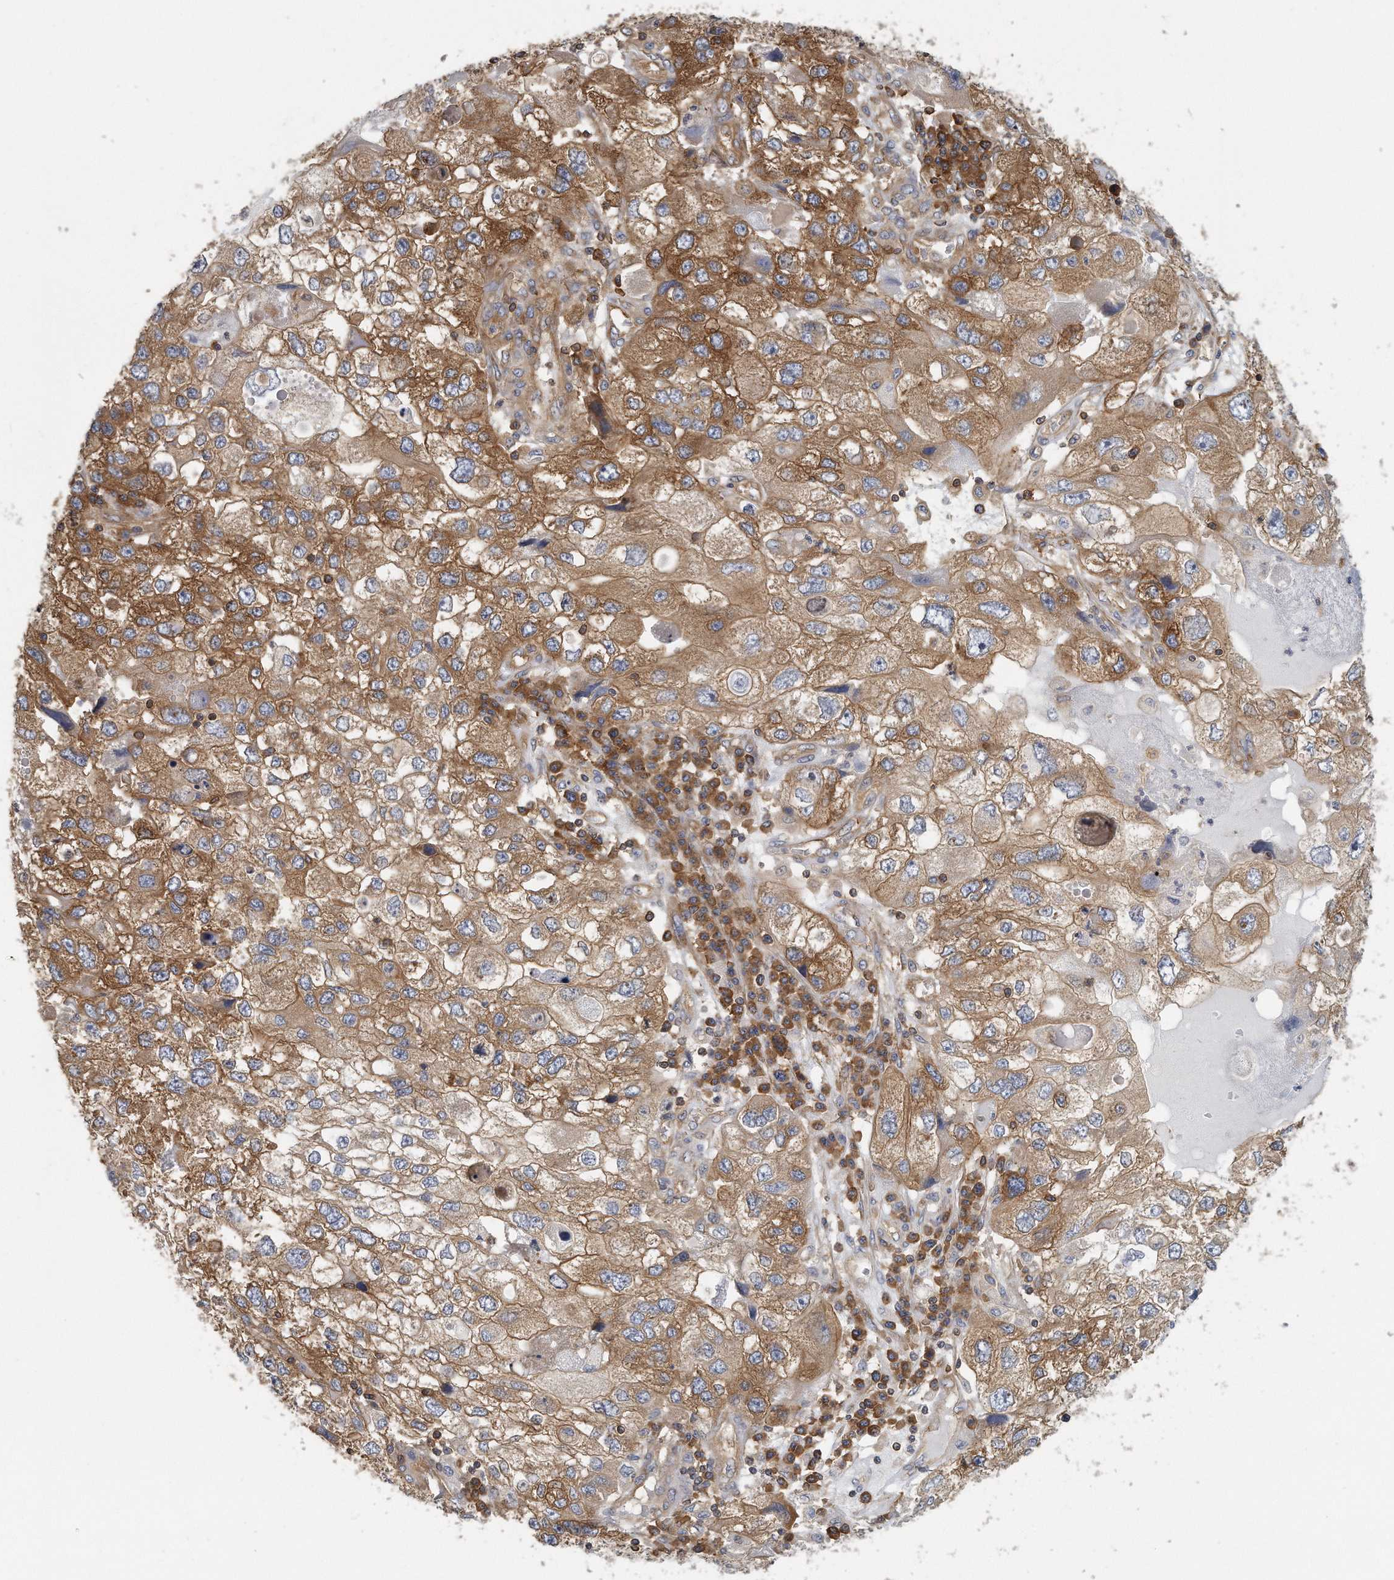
{"staining": {"intensity": "strong", "quantity": "25%-75%", "location": "cytoplasmic/membranous"}, "tissue": "endometrial cancer", "cell_type": "Tumor cells", "image_type": "cancer", "snomed": [{"axis": "morphology", "description": "Adenocarcinoma, NOS"}, {"axis": "topography", "description": "Endometrium"}], "caption": "There is high levels of strong cytoplasmic/membranous positivity in tumor cells of endometrial adenocarcinoma, as demonstrated by immunohistochemical staining (brown color).", "gene": "EIF3I", "patient": {"sex": "female", "age": 49}}